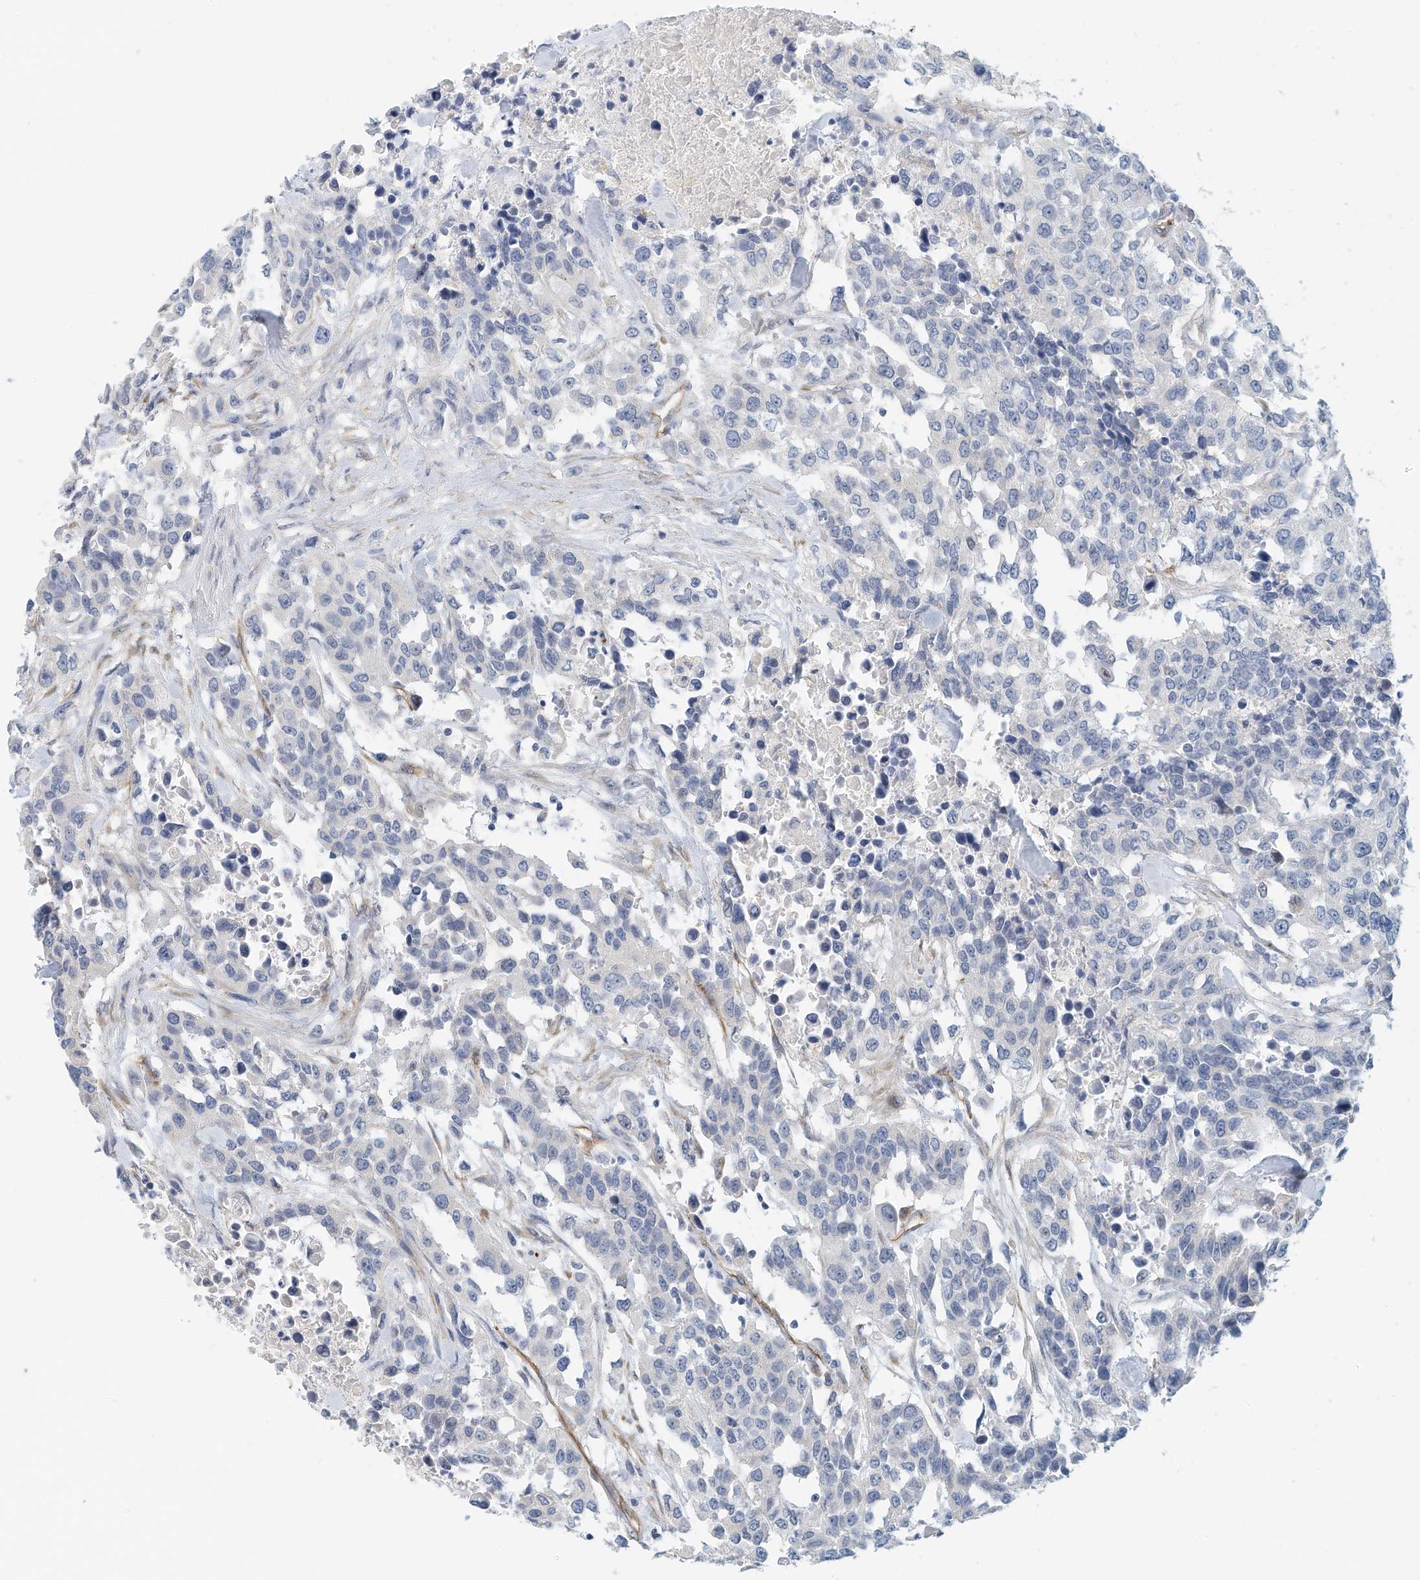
{"staining": {"intensity": "negative", "quantity": "none", "location": "none"}, "tissue": "urothelial cancer", "cell_type": "Tumor cells", "image_type": "cancer", "snomed": [{"axis": "morphology", "description": "Urothelial carcinoma, High grade"}, {"axis": "topography", "description": "Urinary bladder"}], "caption": "Immunohistochemistry micrograph of neoplastic tissue: urothelial carcinoma (high-grade) stained with DAB (3,3'-diaminobenzidine) reveals no significant protein staining in tumor cells.", "gene": "ARHGAP28", "patient": {"sex": "female", "age": 80}}